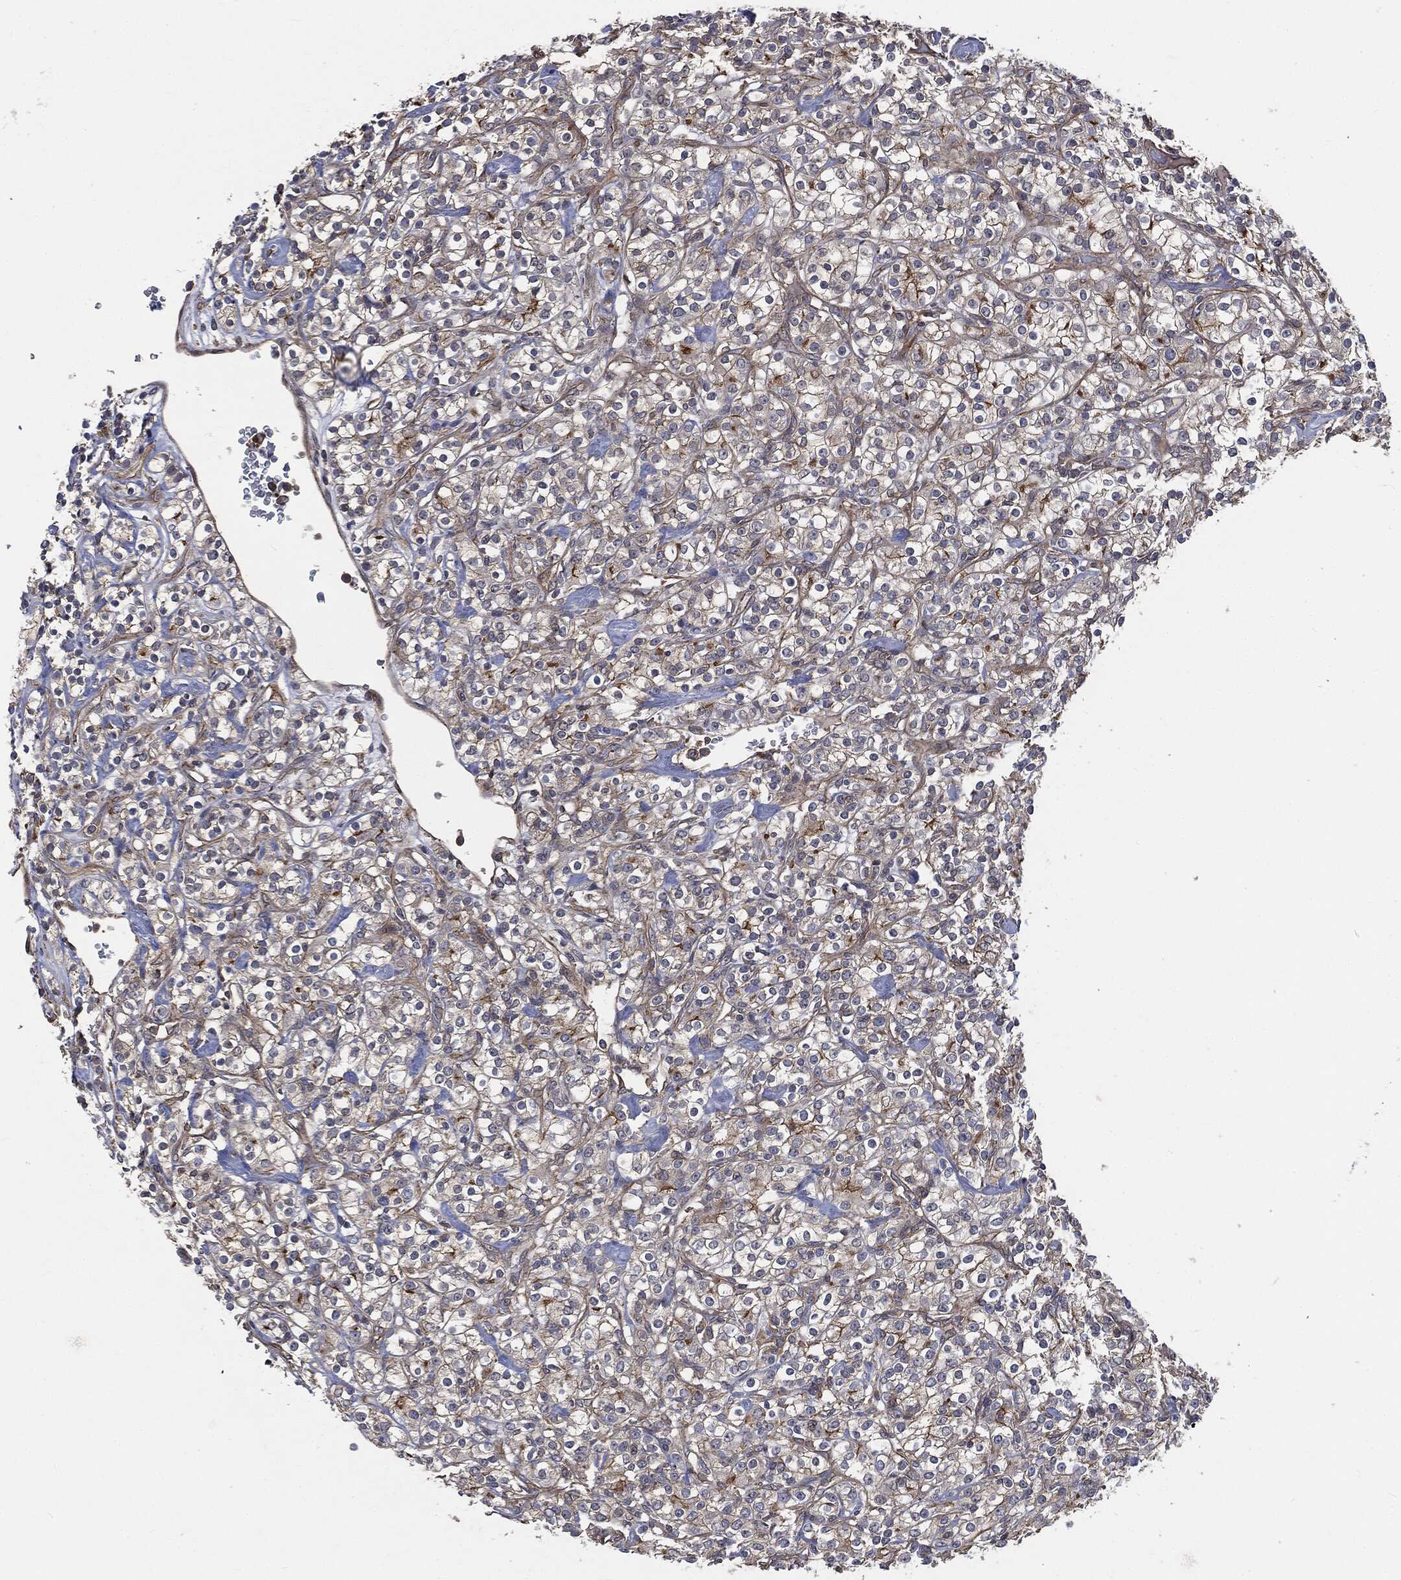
{"staining": {"intensity": "moderate", "quantity": "25%-75%", "location": "cytoplasmic/membranous"}, "tissue": "renal cancer", "cell_type": "Tumor cells", "image_type": "cancer", "snomed": [{"axis": "morphology", "description": "Adenocarcinoma, NOS"}, {"axis": "topography", "description": "Kidney"}], "caption": "Brown immunohistochemical staining in human adenocarcinoma (renal) demonstrates moderate cytoplasmic/membranous staining in about 25%-75% of tumor cells.", "gene": "EPS15L1", "patient": {"sex": "male", "age": 77}}